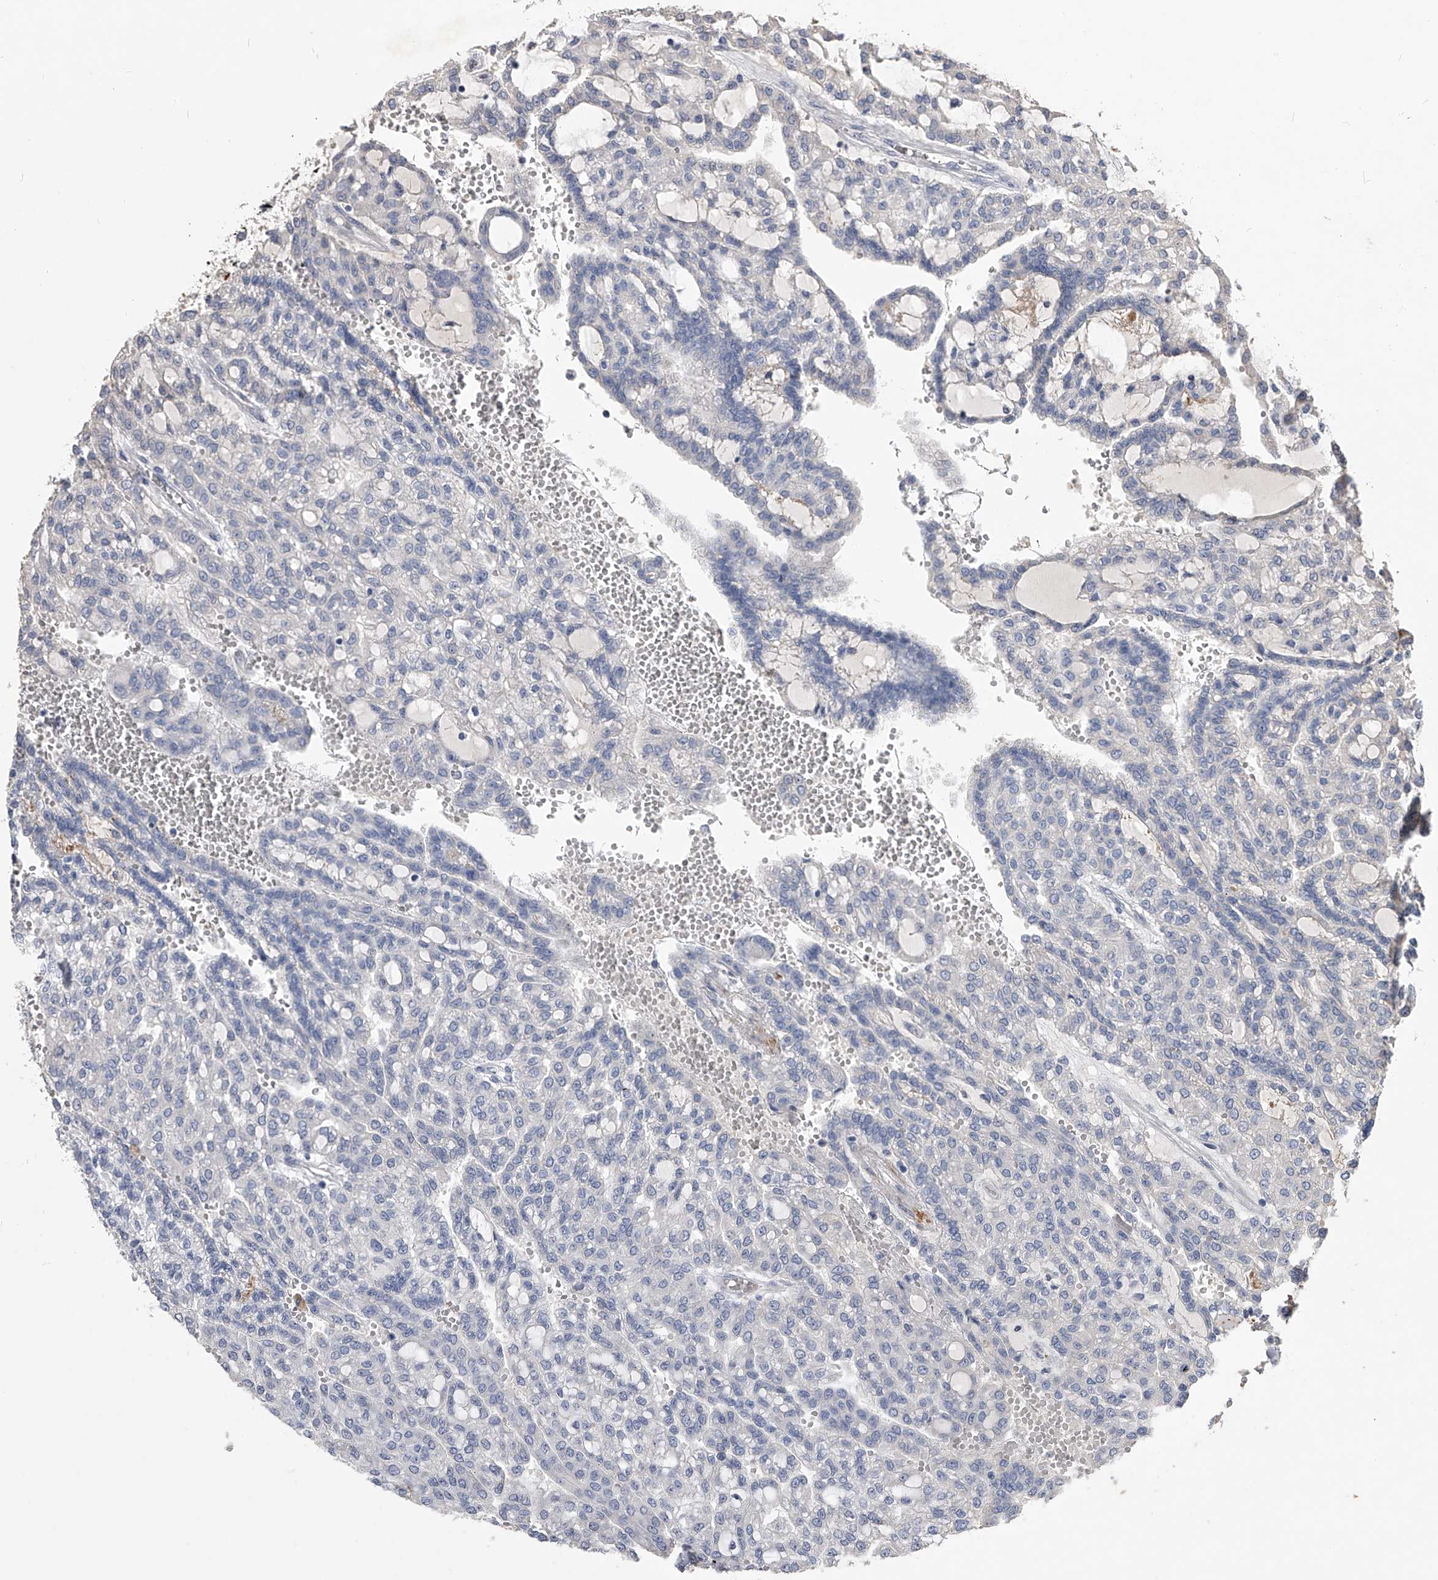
{"staining": {"intensity": "negative", "quantity": "none", "location": "none"}, "tissue": "renal cancer", "cell_type": "Tumor cells", "image_type": "cancer", "snomed": [{"axis": "morphology", "description": "Adenocarcinoma, NOS"}, {"axis": "topography", "description": "Kidney"}], "caption": "This histopathology image is of adenocarcinoma (renal) stained with immunohistochemistry to label a protein in brown with the nuclei are counter-stained blue. There is no staining in tumor cells. (DAB immunohistochemistry with hematoxylin counter stain).", "gene": "MDN1", "patient": {"sex": "male", "age": 63}}